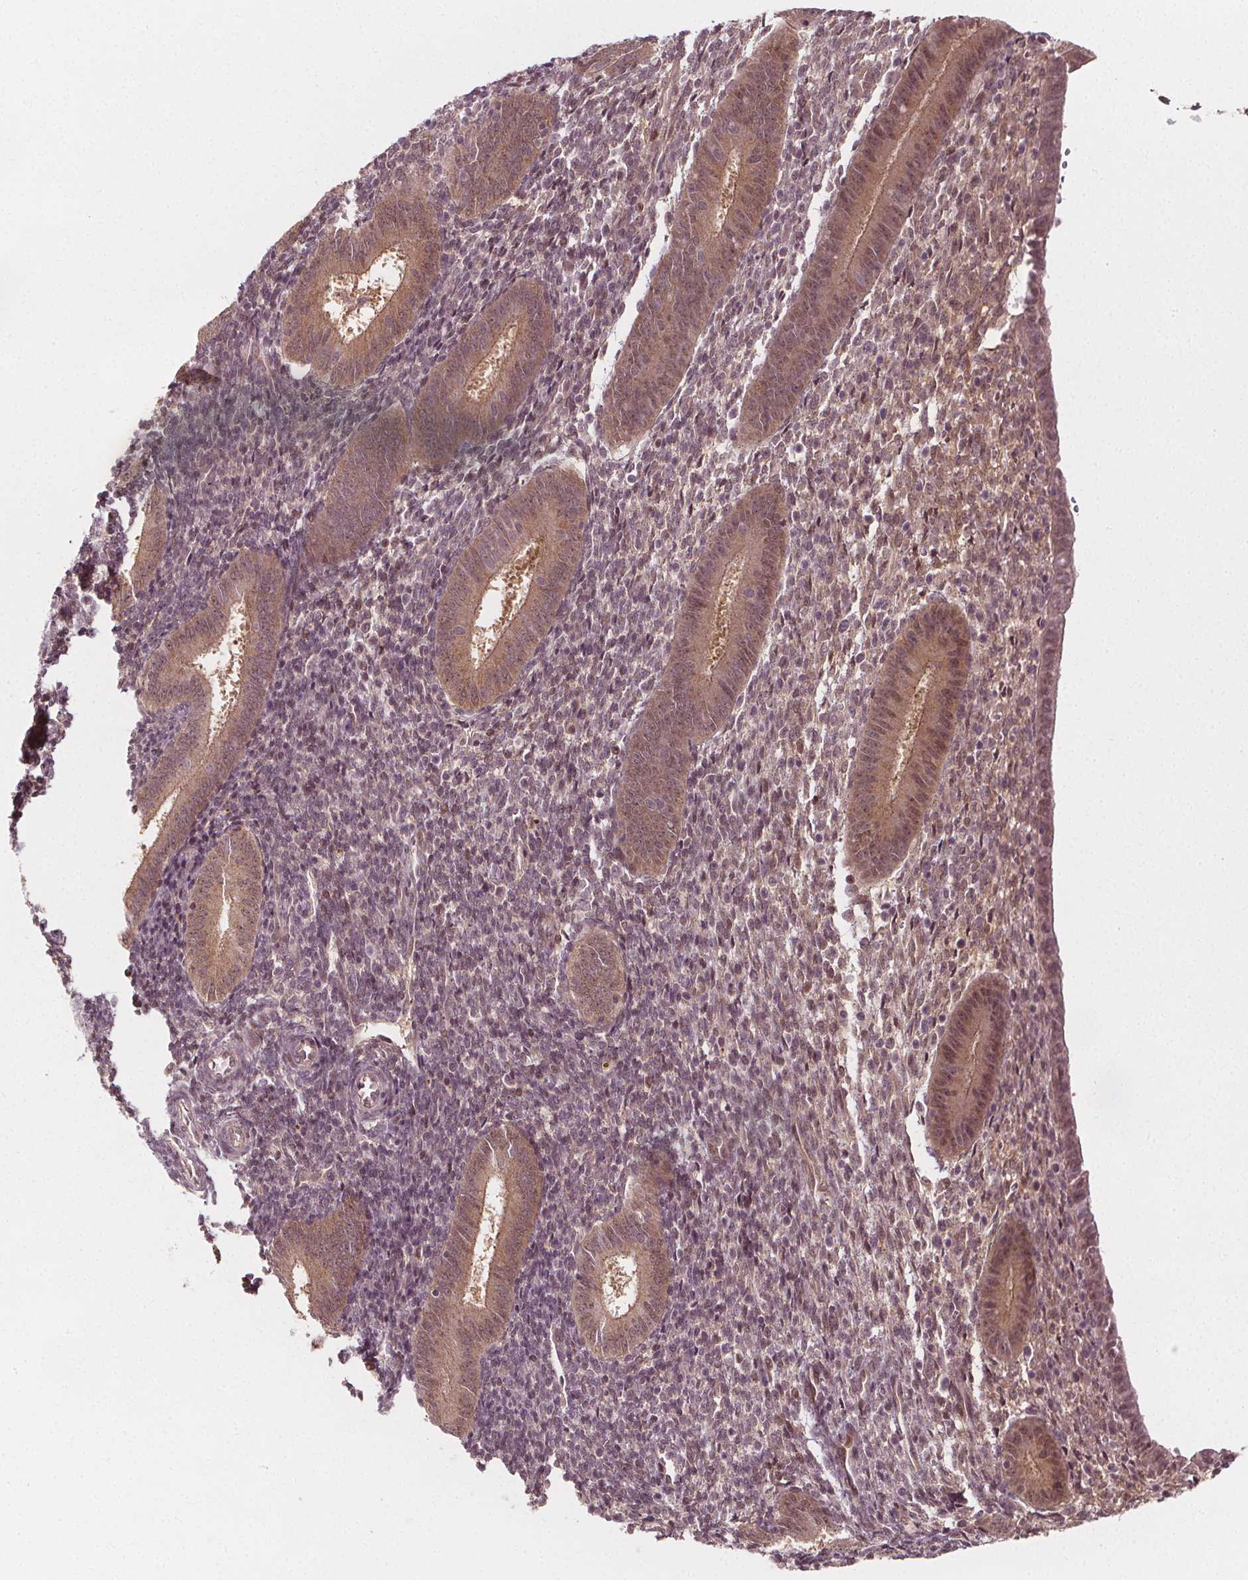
{"staining": {"intensity": "moderate", "quantity": "<25%", "location": "nuclear"}, "tissue": "endometrium", "cell_type": "Cells in endometrial stroma", "image_type": "normal", "snomed": [{"axis": "morphology", "description": "Normal tissue, NOS"}, {"axis": "topography", "description": "Endometrium"}], "caption": "An IHC histopathology image of benign tissue is shown. Protein staining in brown highlights moderate nuclear positivity in endometrium within cells in endometrial stroma.", "gene": "AKT1S1", "patient": {"sex": "female", "age": 25}}